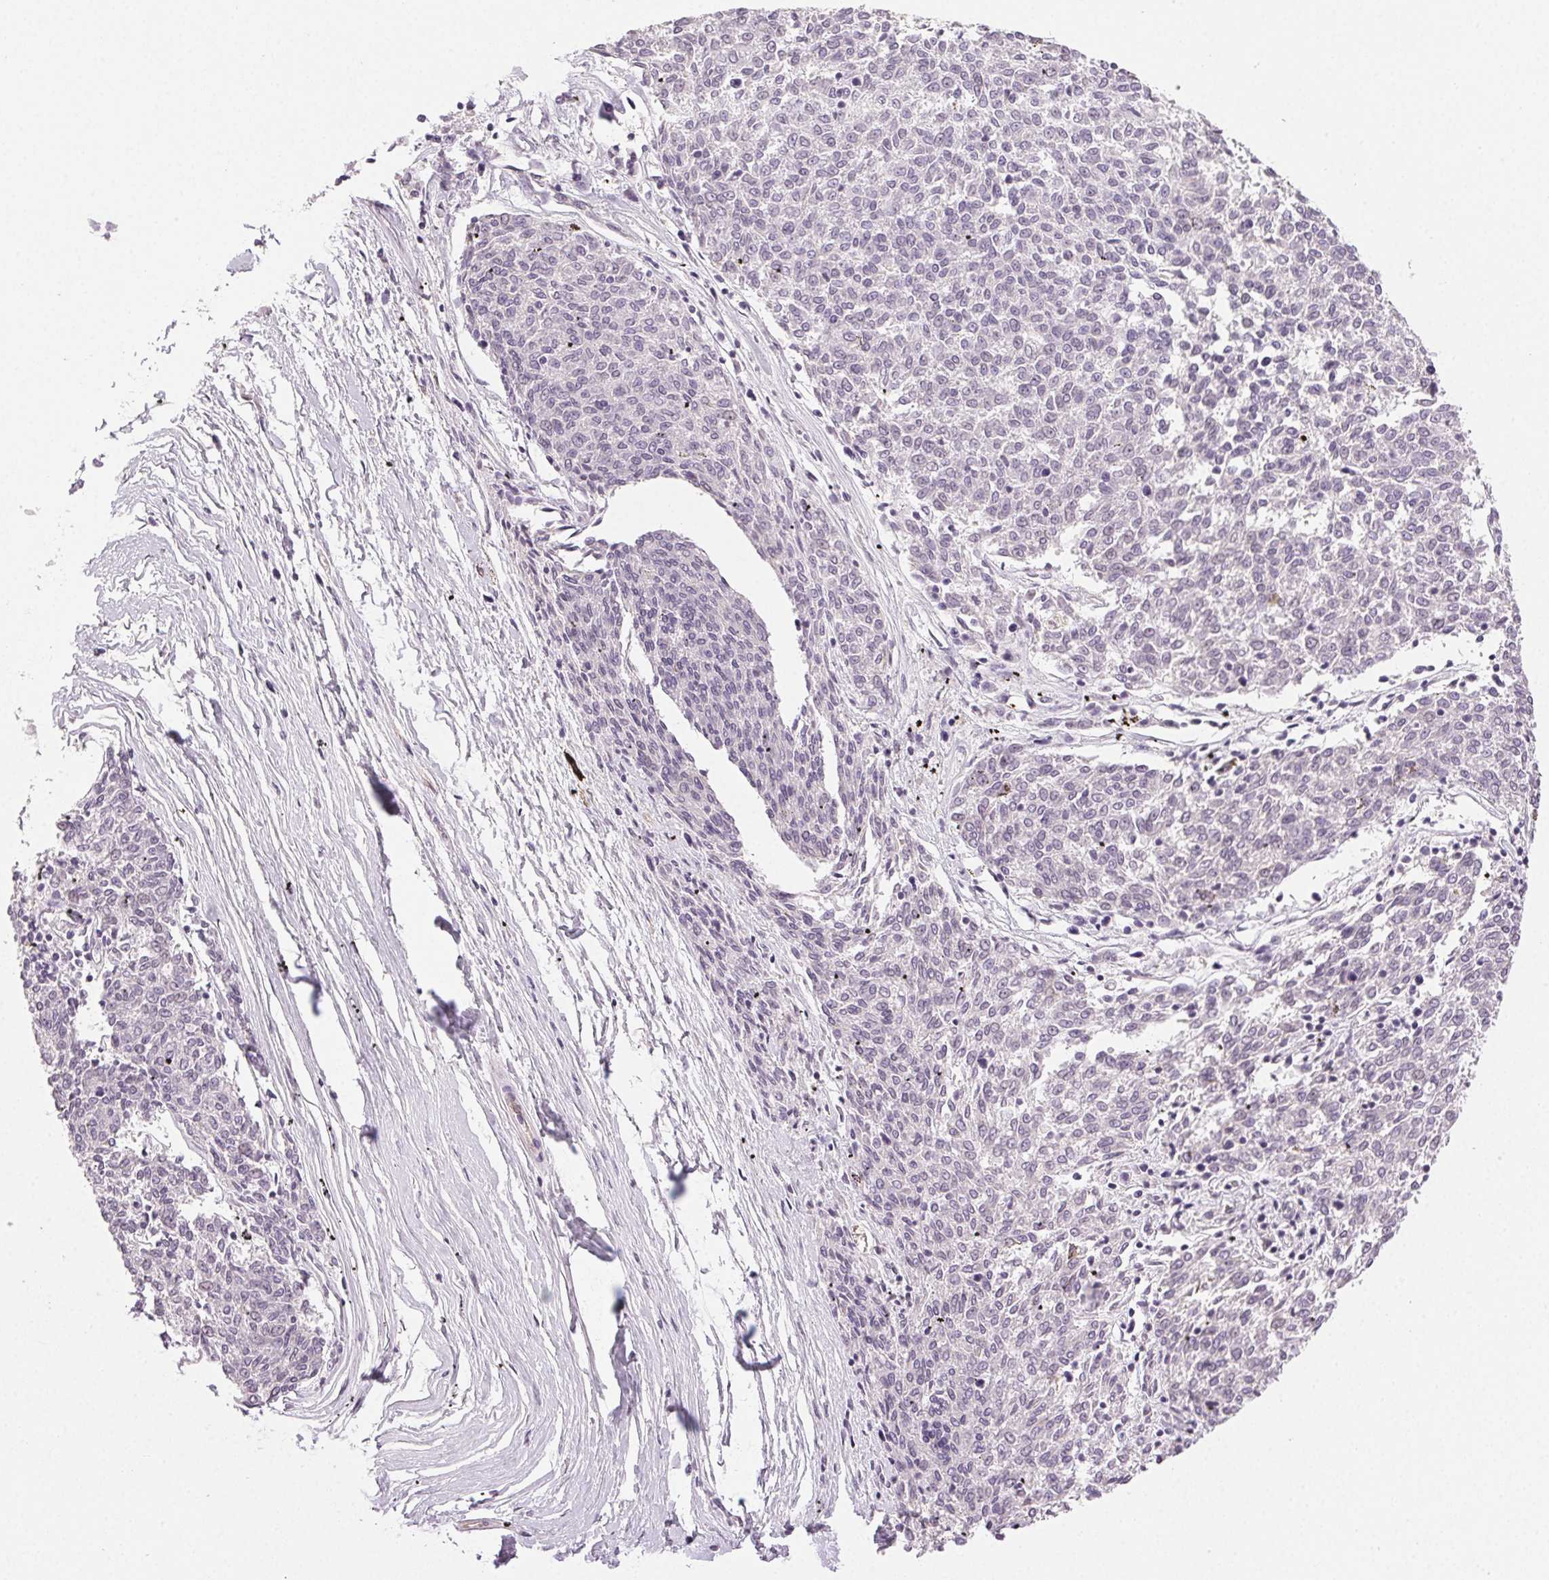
{"staining": {"intensity": "negative", "quantity": "none", "location": "none"}, "tissue": "melanoma", "cell_type": "Tumor cells", "image_type": "cancer", "snomed": [{"axis": "morphology", "description": "Malignant melanoma, NOS"}, {"axis": "topography", "description": "Skin"}], "caption": "Malignant melanoma stained for a protein using IHC exhibits no positivity tumor cells.", "gene": "PLCB1", "patient": {"sex": "female", "age": 72}}